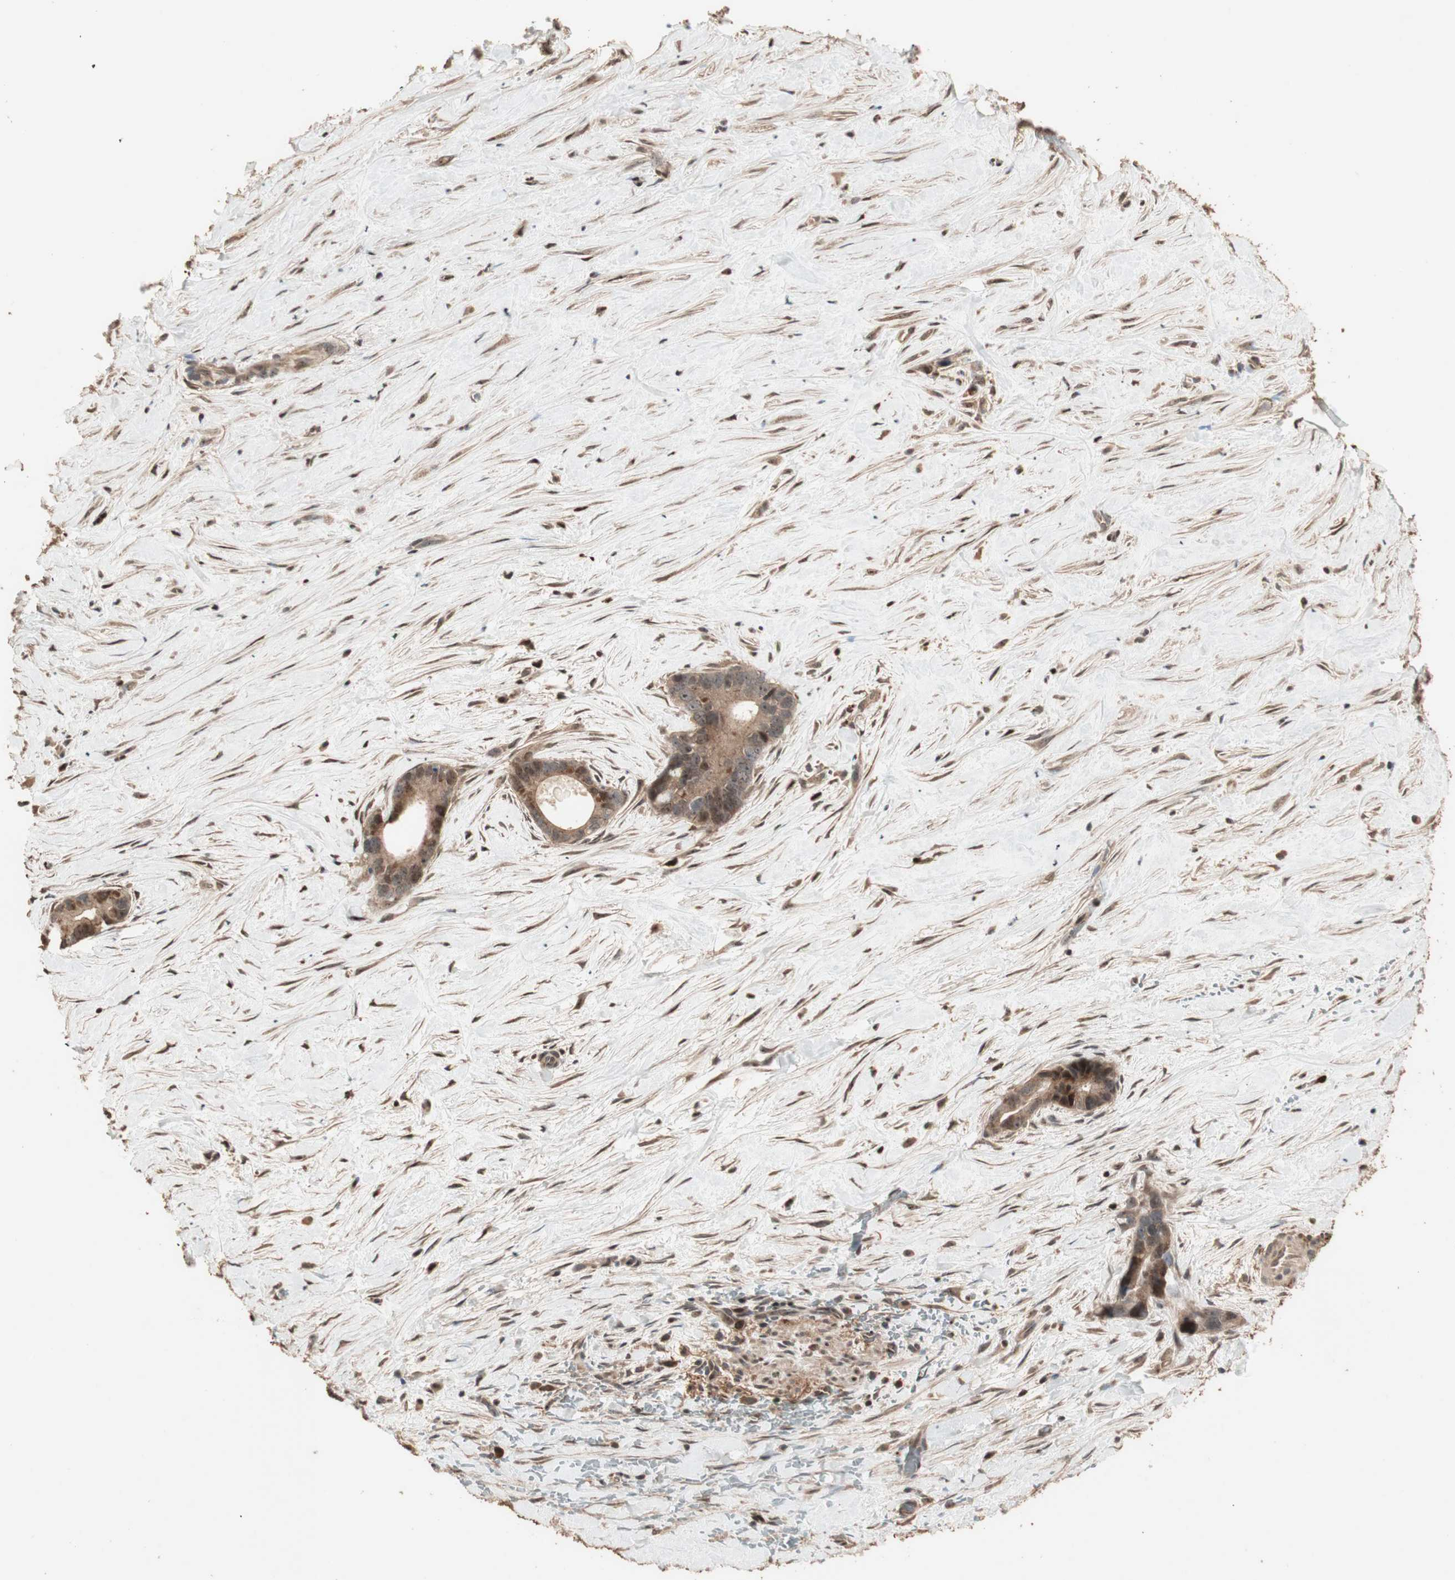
{"staining": {"intensity": "moderate", "quantity": ">75%", "location": "cytoplasmic/membranous,nuclear"}, "tissue": "liver cancer", "cell_type": "Tumor cells", "image_type": "cancer", "snomed": [{"axis": "morphology", "description": "Cholangiocarcinoma"}, {"axis": "topography", "description": "Liver"}], "caption": "Immunohistochemistry (IHC) of liver cancer demonstrates medium levels of moderate cytoplasmic/membranous and nuclear staining in approximately >75% of tumor cells.", "gene": "USP20", "patient": {"sex": "female", "age": 55}}